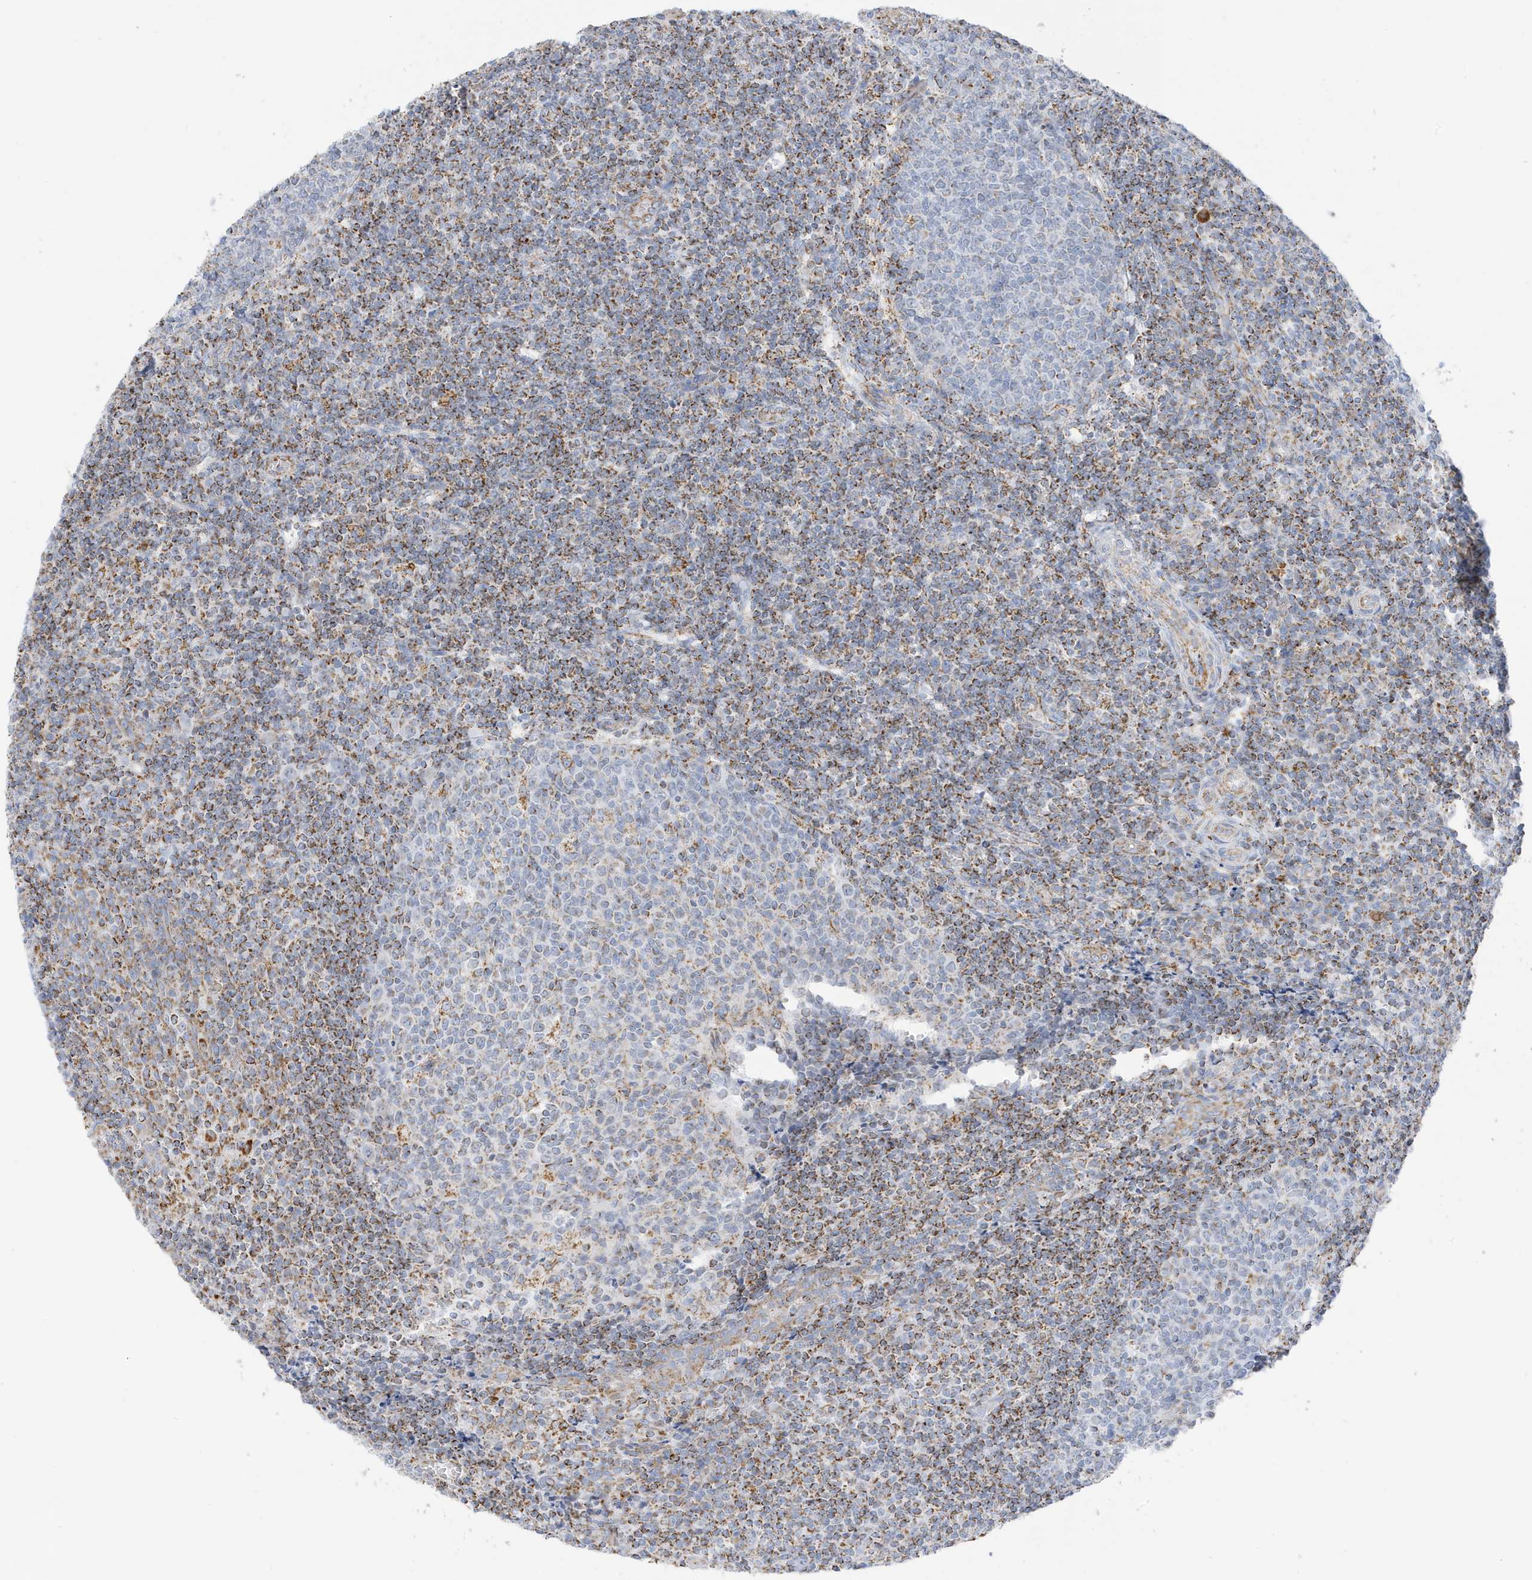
{"staining": {"intensity": "moderate", "quantity": "<25%", "location": "cytoplasmic/membranous"}, "tissue": "tonsil", "cell_type": "Germinal center cells", "image_type": "normal", "snomed": [{"axis": "morphology", "description": "Normal tissue, NOS"}, {"axis": "topography", "description": "Tonsil"}], "caption": "Immunohistochemical staining of benign tonsil displays low levels of moderate cytoplasmic/membranous staining in approximately <25% of germinal center cells. The staining was performed using DAB (3,3'-diaminobenzidine), with brown indicating positive protein expression. Nuclei are stained blue with hematoxylin.", "gene": "CAPN13", "patient": {"sex": "female", "age": 19}}